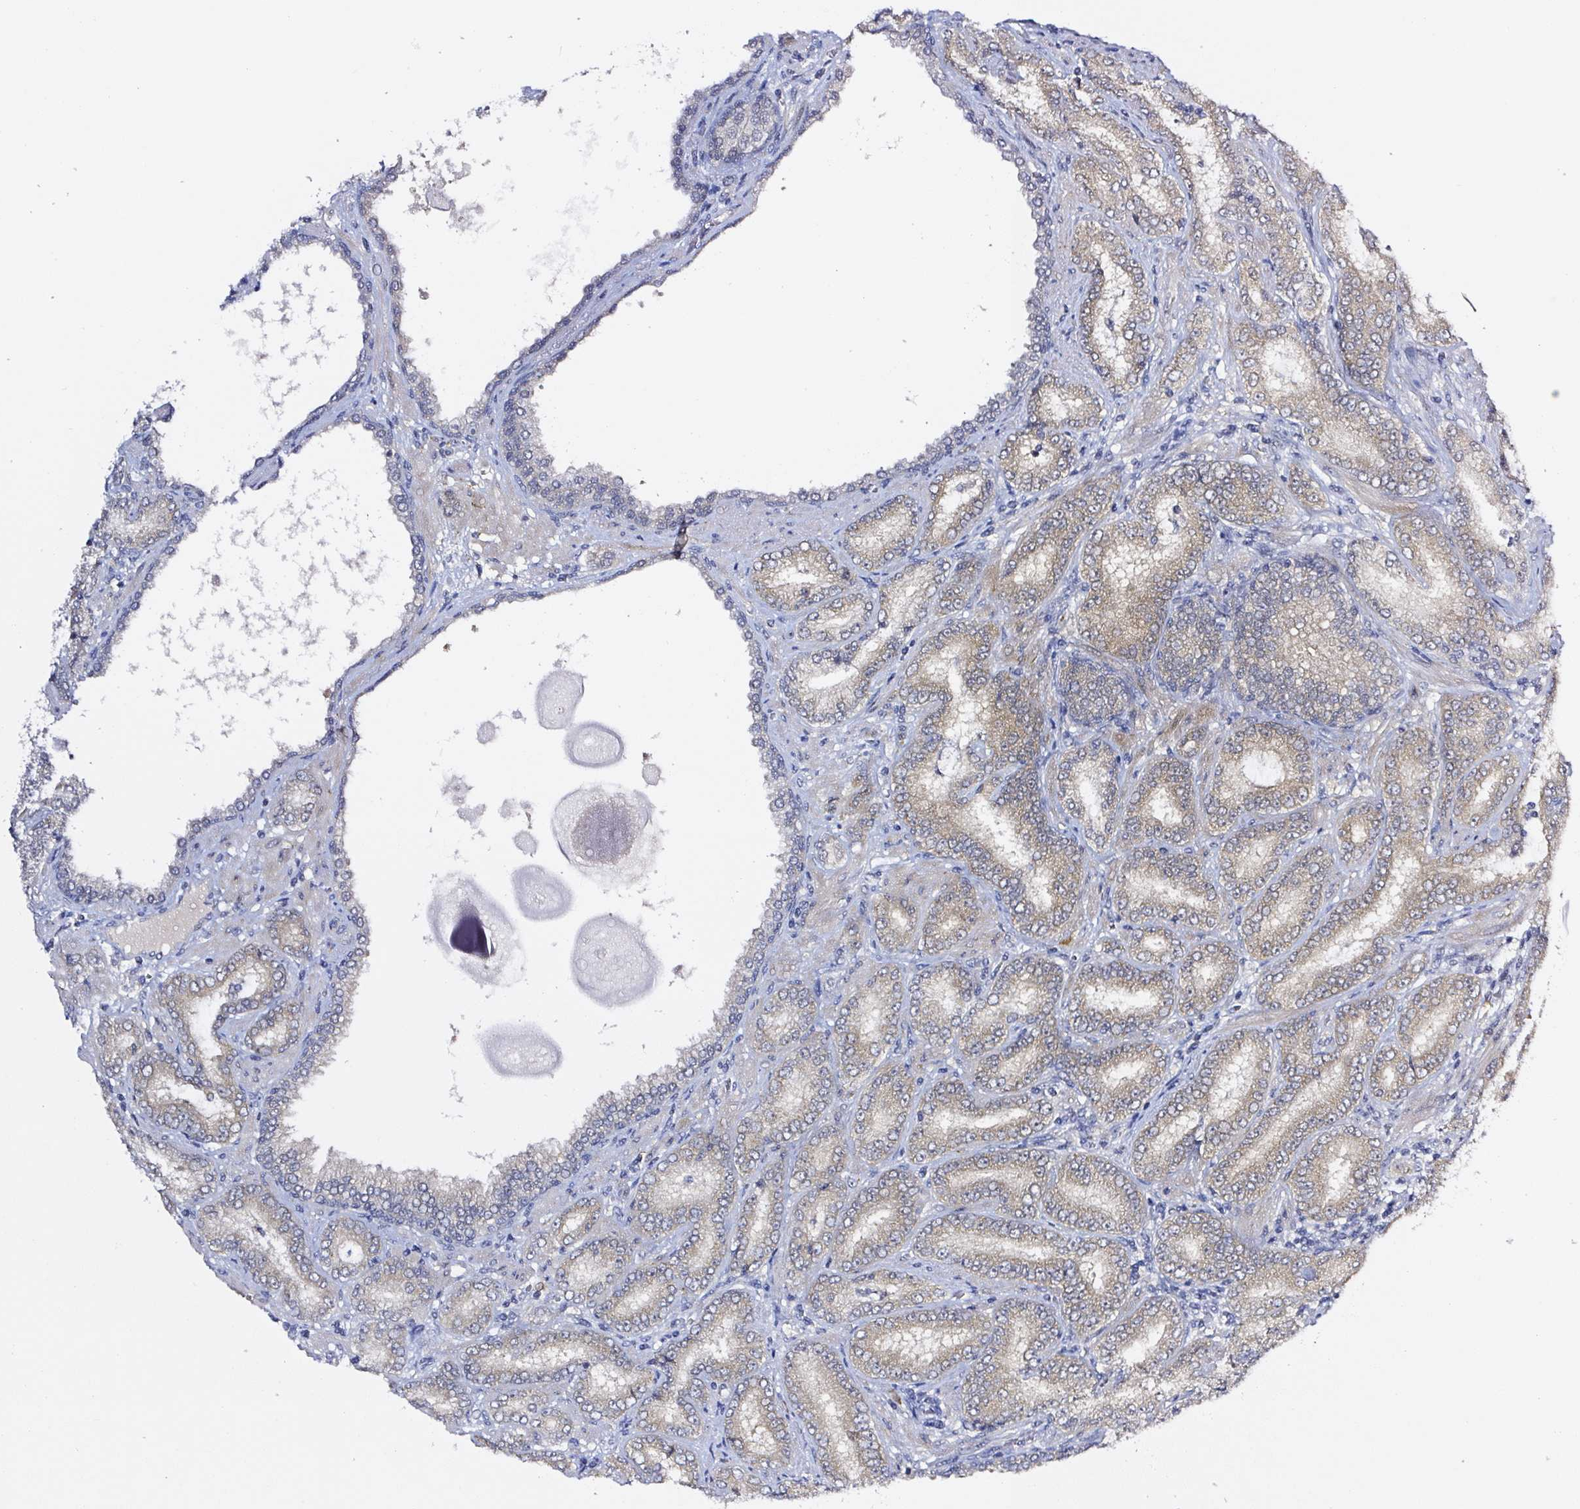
{"staining": {"intensity": "weak", "quantity": ">75%", "location": "cytoplasmic/membranous"}, "tissue": "prostate cancer", "cell_type": "Tumor cells", "image_type": "cancer", "snomed": [{"axis": "morphology", "description": "Adenocarcinoma, High grade"}, {"axis": "topography", "description": "Prostate"}], "caption": "Human prostate cancer (adenocarcinoma (high-grade)) stained for a protein (brown) exhibits weak cytoplasmic/membranous positive positivity in approximately >75% of tumor cells.", "gene": "PRKAA2", "patient": {"sex": "male", "age": 72}}